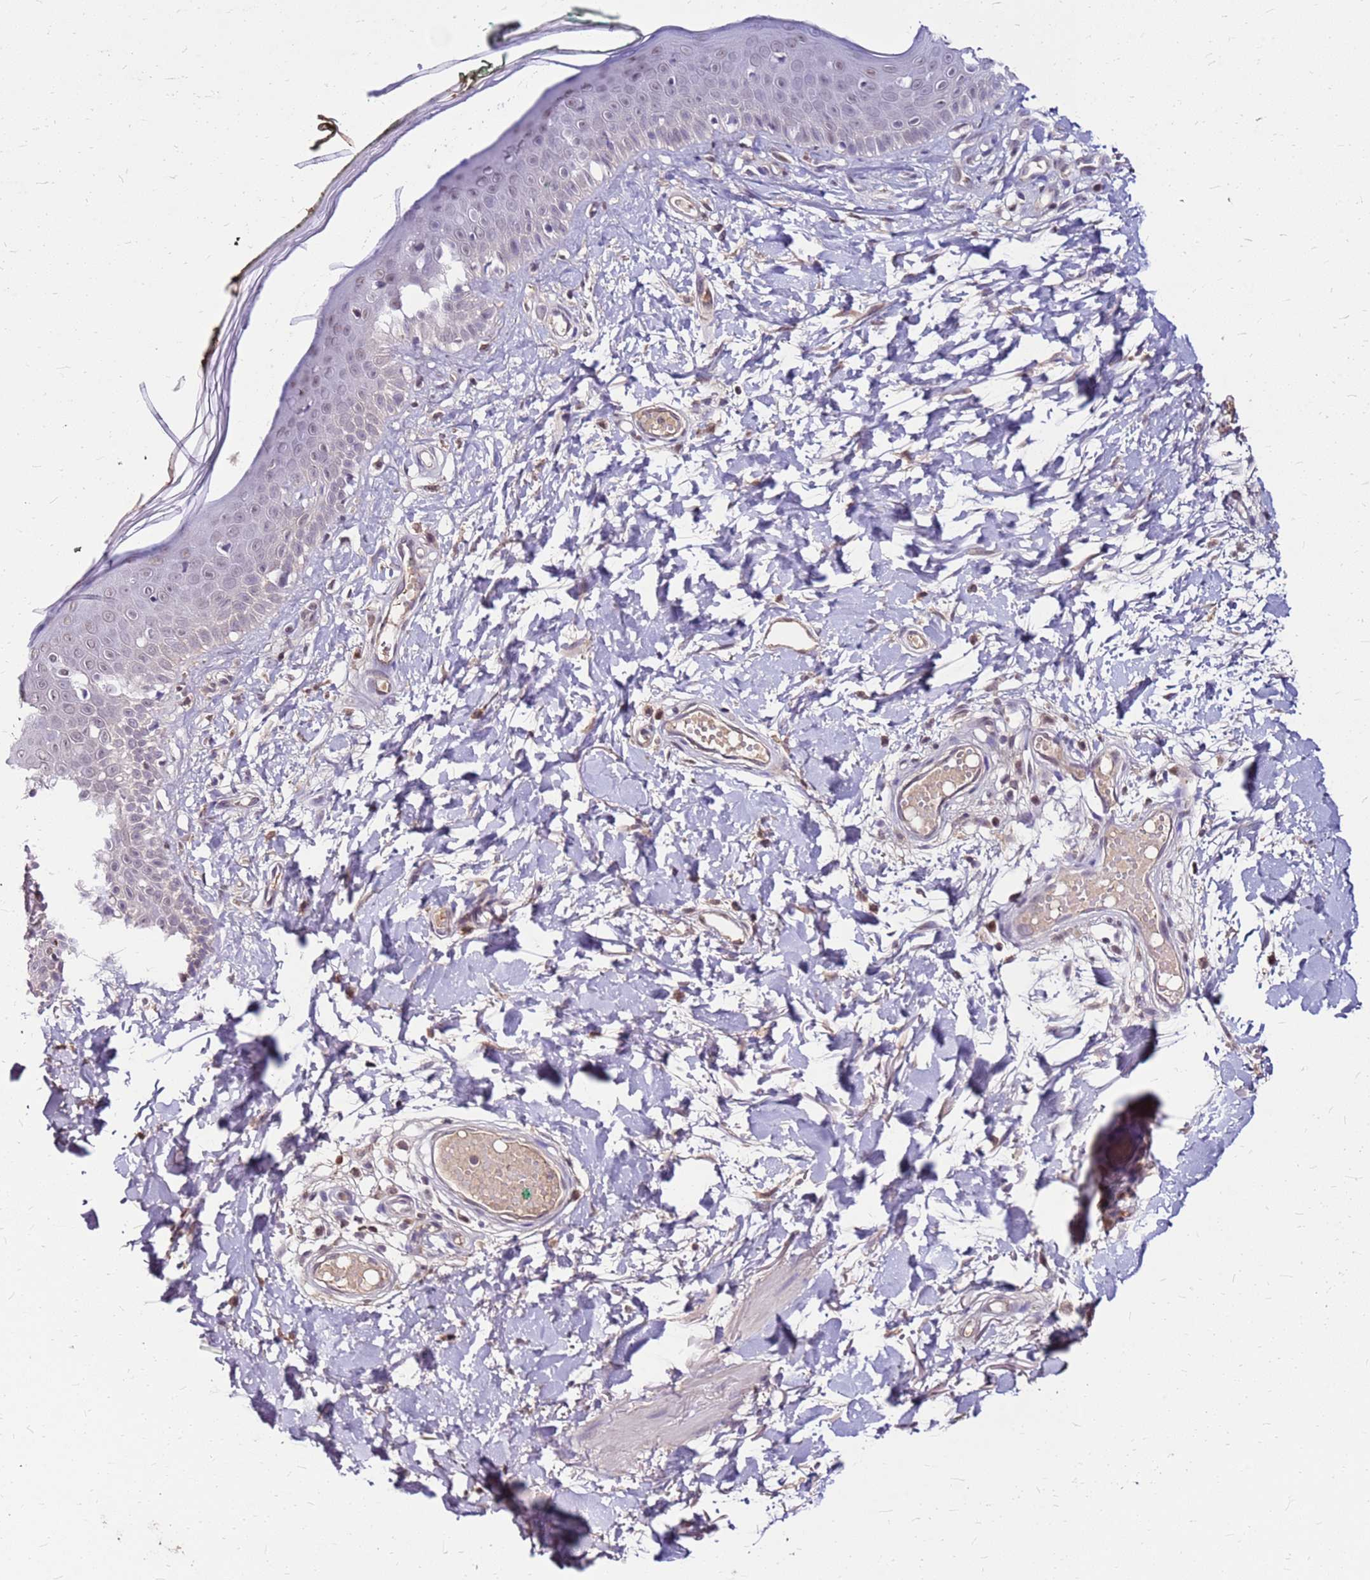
{"staining": {"intensity": "moderate", "quantity": "25%-75%", "location": "cytoplasmic/membranous"}, "tissue": "skin", "cell_type": "Fibroblasts", "image_type": "normal", "snomed": [{"axis": "morphology", "description": "Normal tissue, NOS"}, {"axis": "morphology", "description": "Malignant melanoma, NOS"}, {"axis": "topography", "description": "Skin"}], "caption": "Human skin stained with a brown dye exhibits moderate cytoplasmic/membranous positive positivity in approximately 25%-75% of fibroblasts.", "gene": "ALDH1A3", "patient": {"sex": "male", "age": 62}}